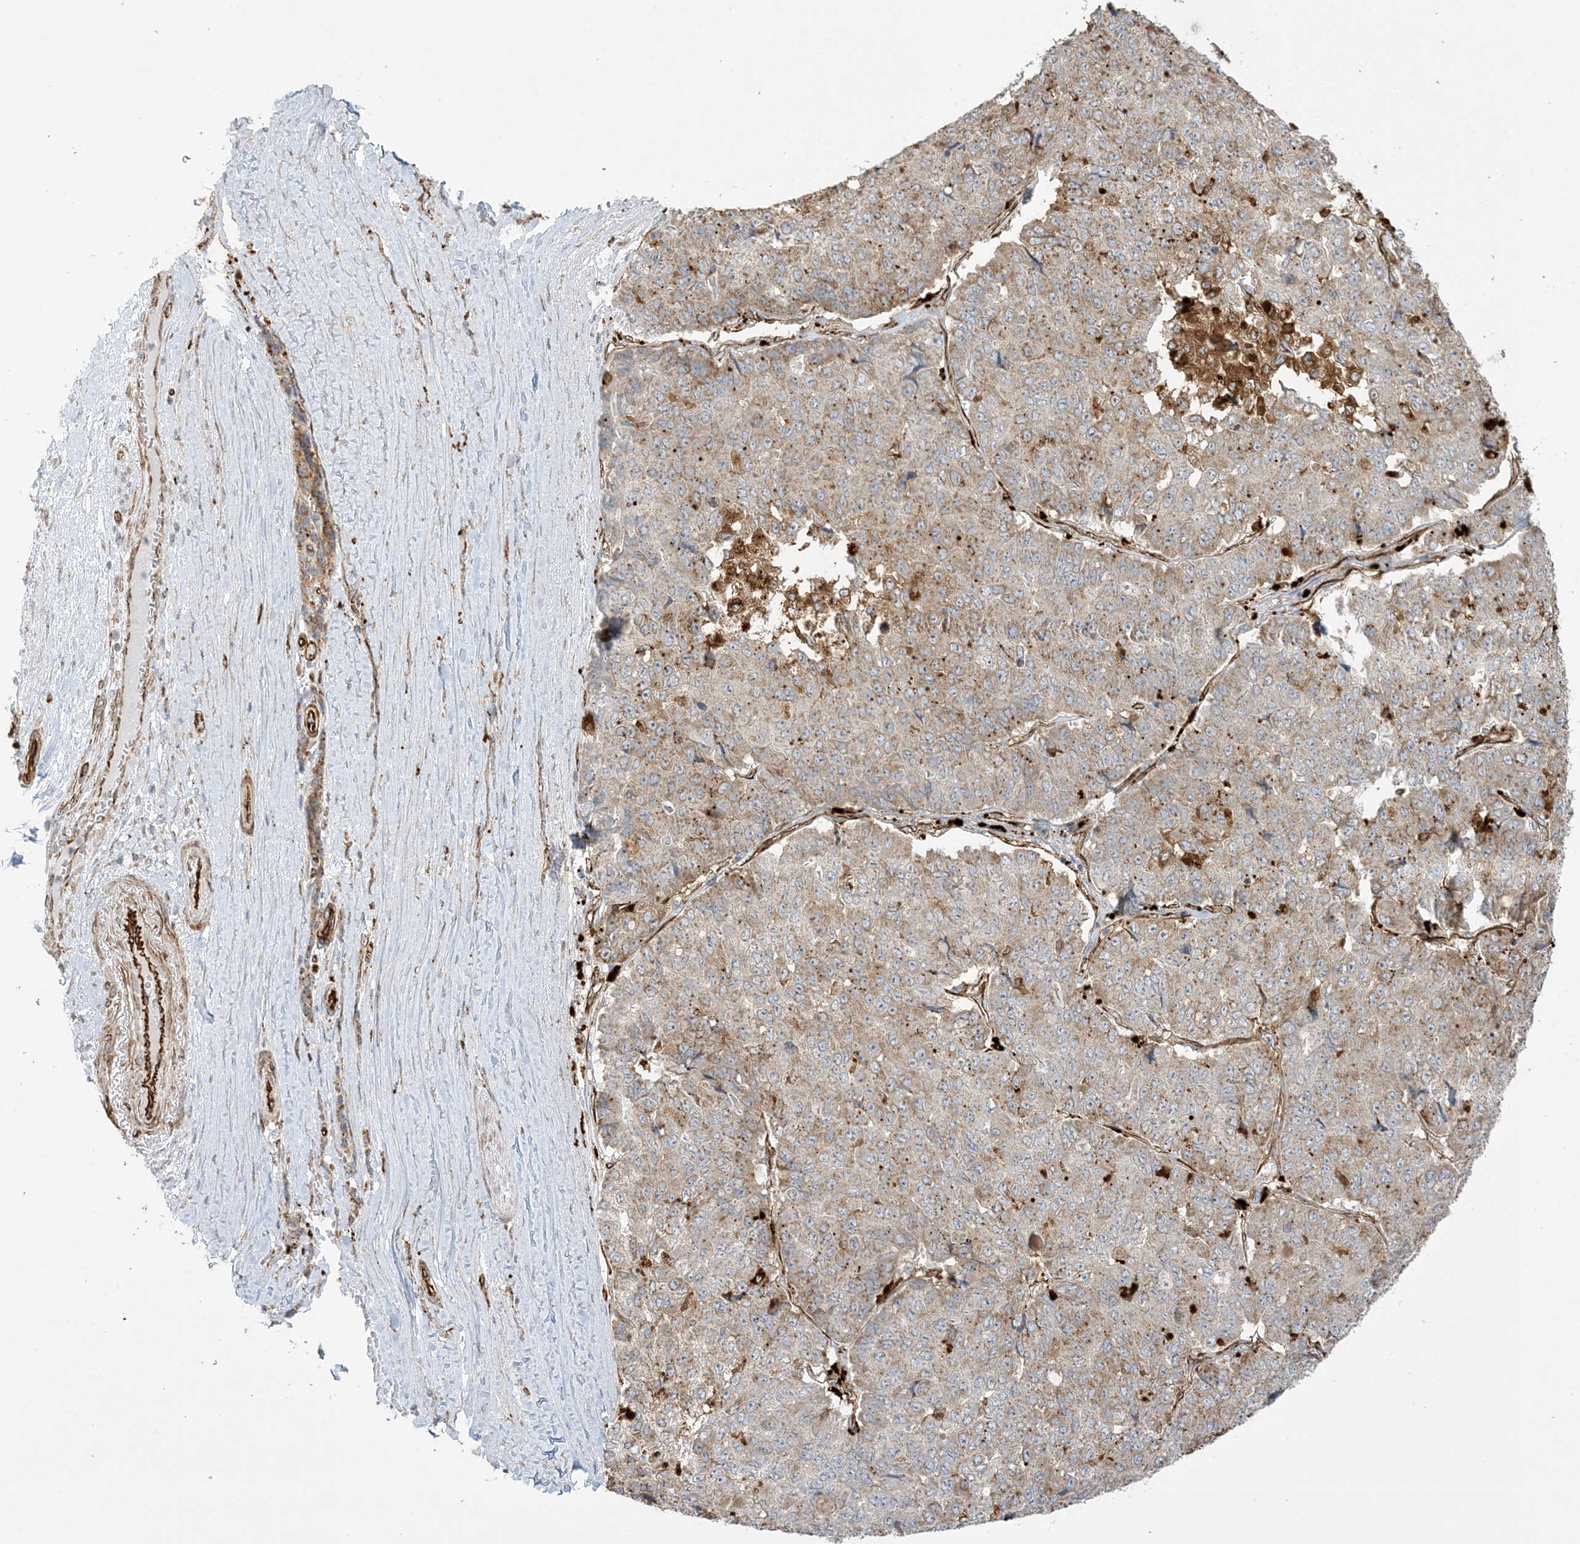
{"staining": {"intensity": "moderate", "quantity": "25%-75%", "location": "cytoplasmic/membranous"}, "tissue": "pancreatic cancer", "cell_type": "Tumor cells", "image_type": "cancer", "snomed": [{"axis": "morphology", "description": "Adenocarcinoma, NOS"}, {"axis": "topography", "description": "Pancreas"}], "caption": "Immunohistochemistry micrograph of neoplastic tissue: human pancreatic cancer (adenocarcinoma) stained using immunohistochemistry (IHC) displays medium levels of moderate protein expression localized specifically in the cytoplasmic/membranous of tumor cells, appearing as a cytoplasmic/membranous brown color.", "gene": "AGA", "patient": {"sex": "male", "age": 50}}